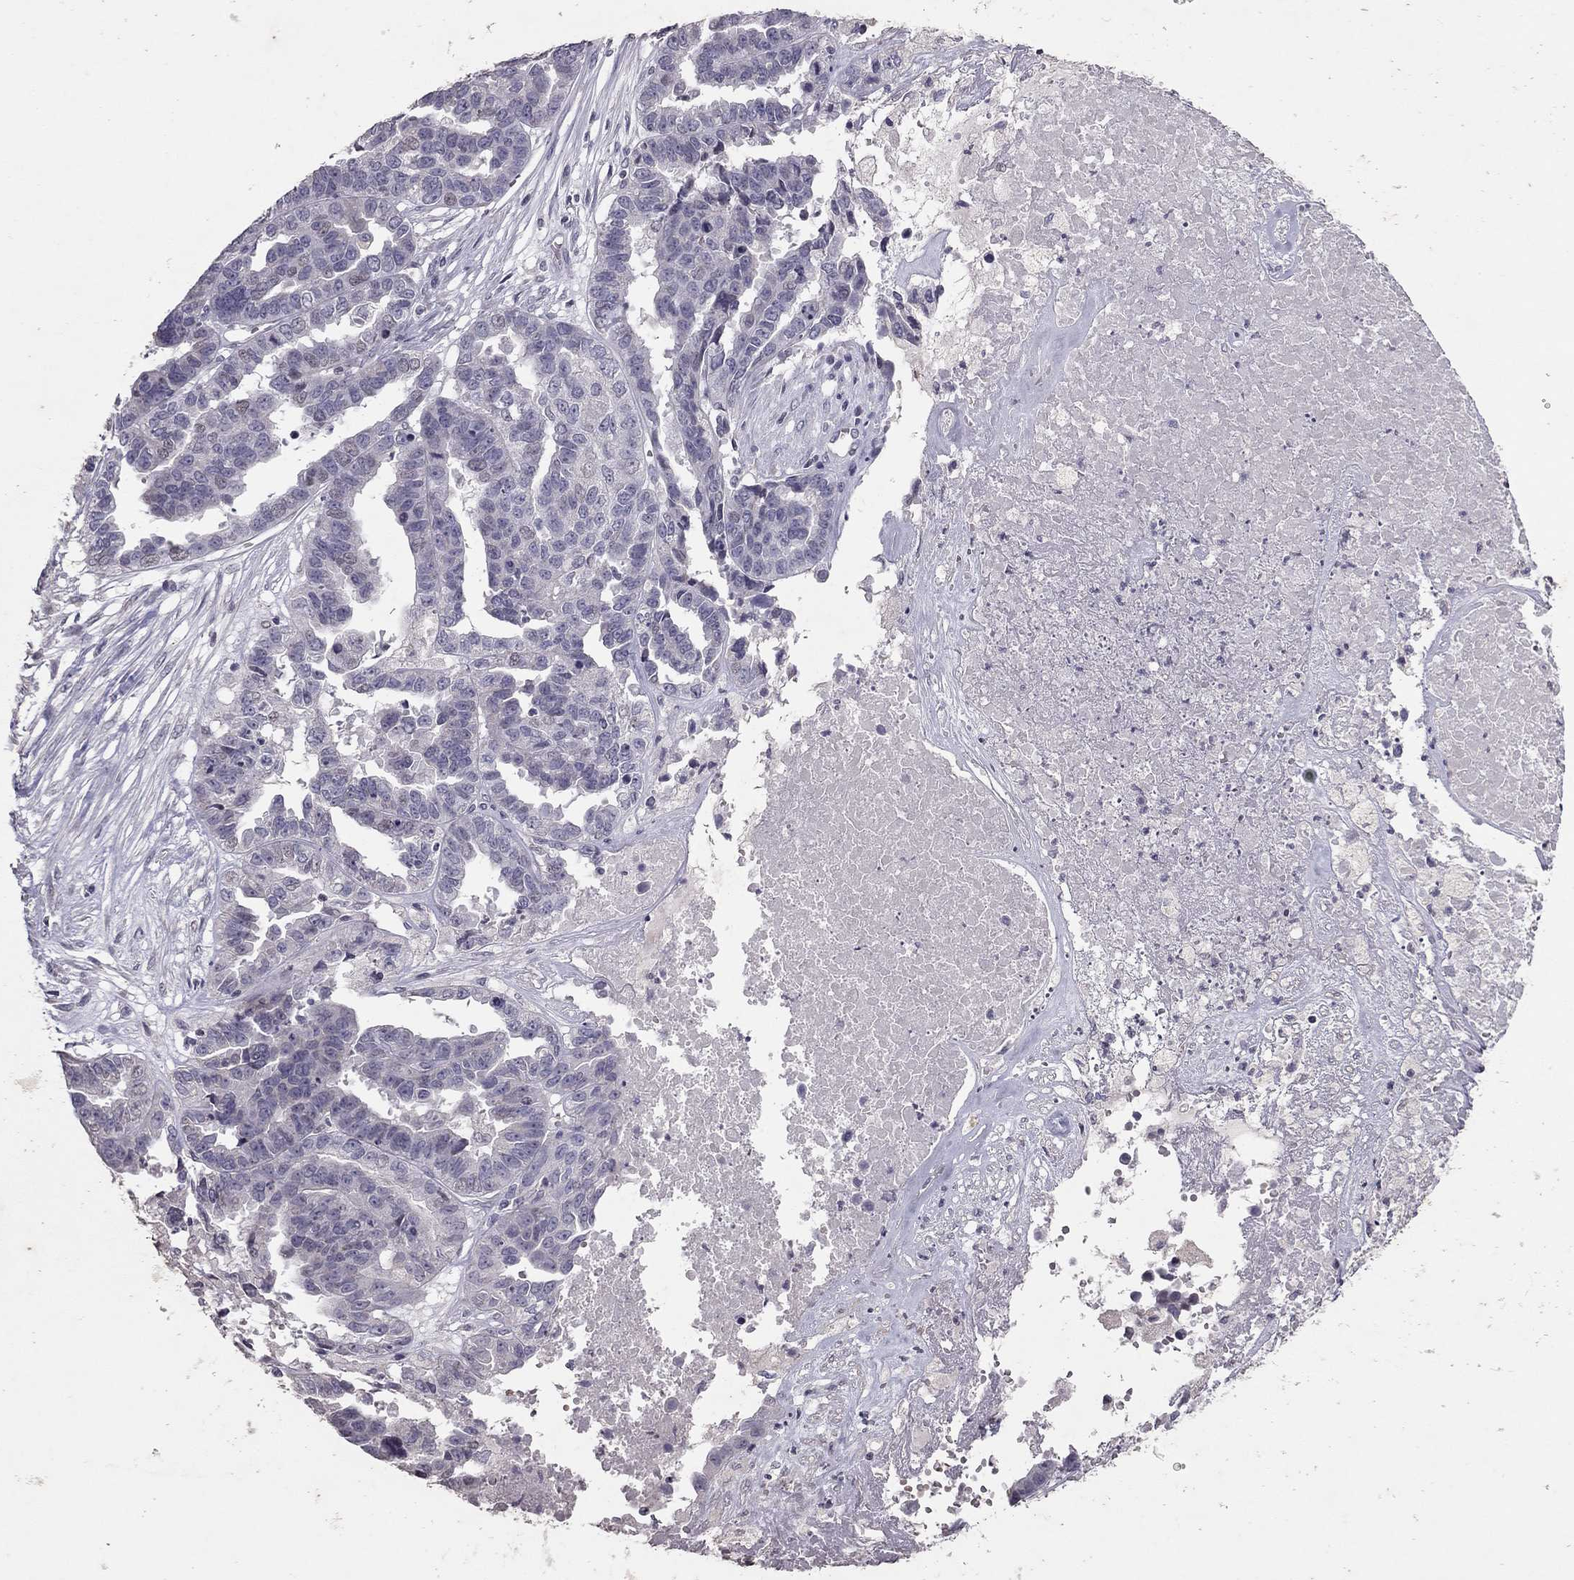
{"staining": {"intensity": "negative", "quantity": "none", "location": "none"}, "tissue": "ovarian cancer", "cell_type": "Tumor cells", "image_type": "cancer", "snomed": [{"axis": "morphology", "description": "Cystadenocarcinoma, serous, NOS"}, {"axis": "topography", "description": "Ovary"}], "caption": "This is a micrograph of immunohistochemistry (IHC) staining of ovarian serous cystadenocarcinoma, which shows no expression in tumor cells.", "gene": "TSHB", "patient": {"sex": "female", "age": 87}}